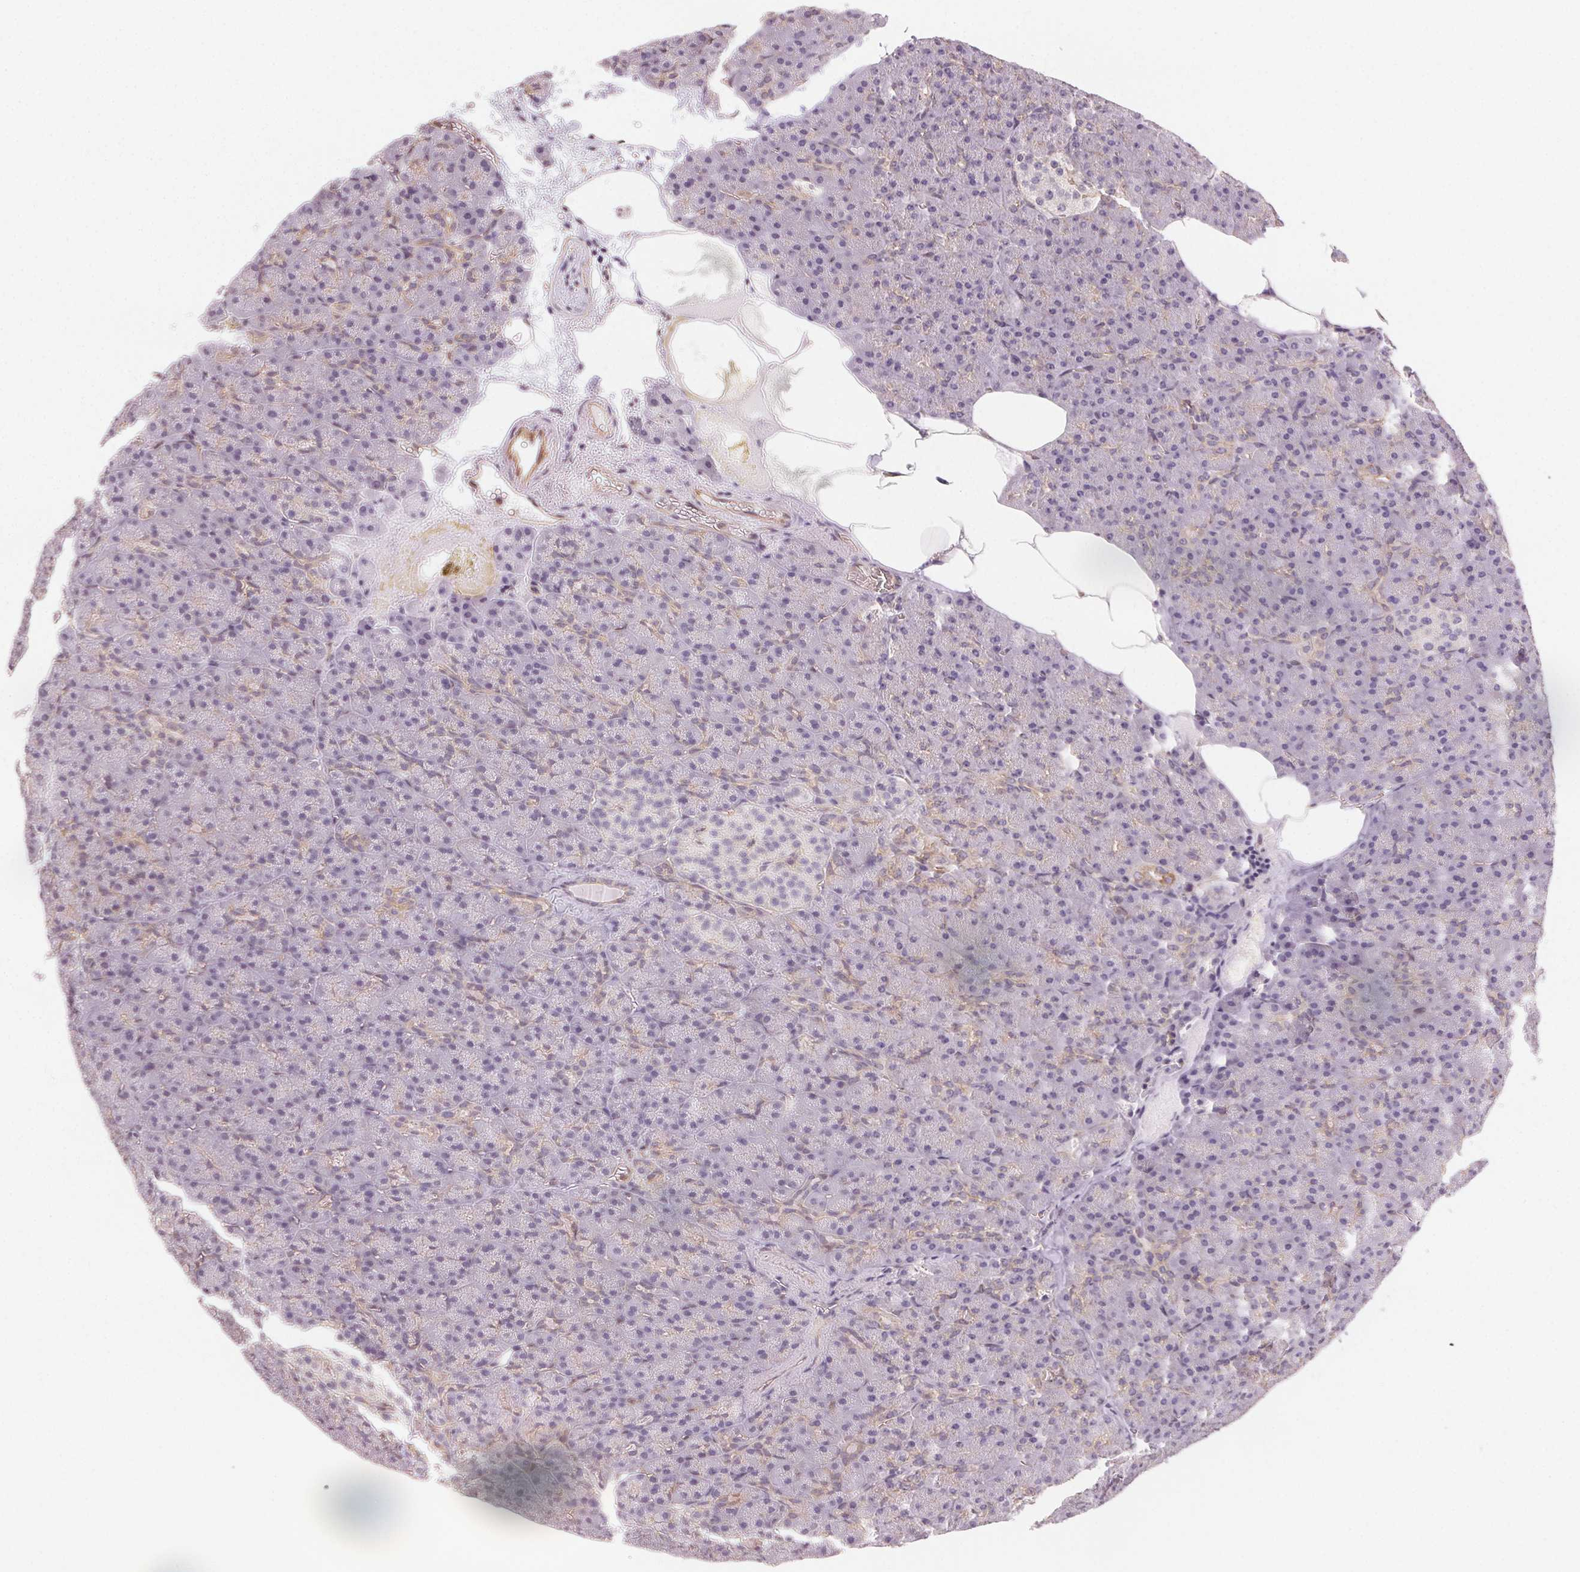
{"staining": {"intensity": "weak", "quantity": "25%-75%", "location": "cytoplasmic/membranous"}, "tissue": "pancreas", "cell_type": "Exocrine glandular cells", "image_type": "normal", "snomed": [{"axis": "morphology", "description": "Normal tissue, NOS"}, {"axis": "topography", "description": "Pancreas"}], "caption": "DAB immunohistochemical staining of unremarkable pancreas demonstrates weak cytoplasmic/membranous protein expression in approximately 25%-75% of exocrine glandular cells.", "gene": "PLA2G4F", "patient": {"sex": "female", "age": 74}}